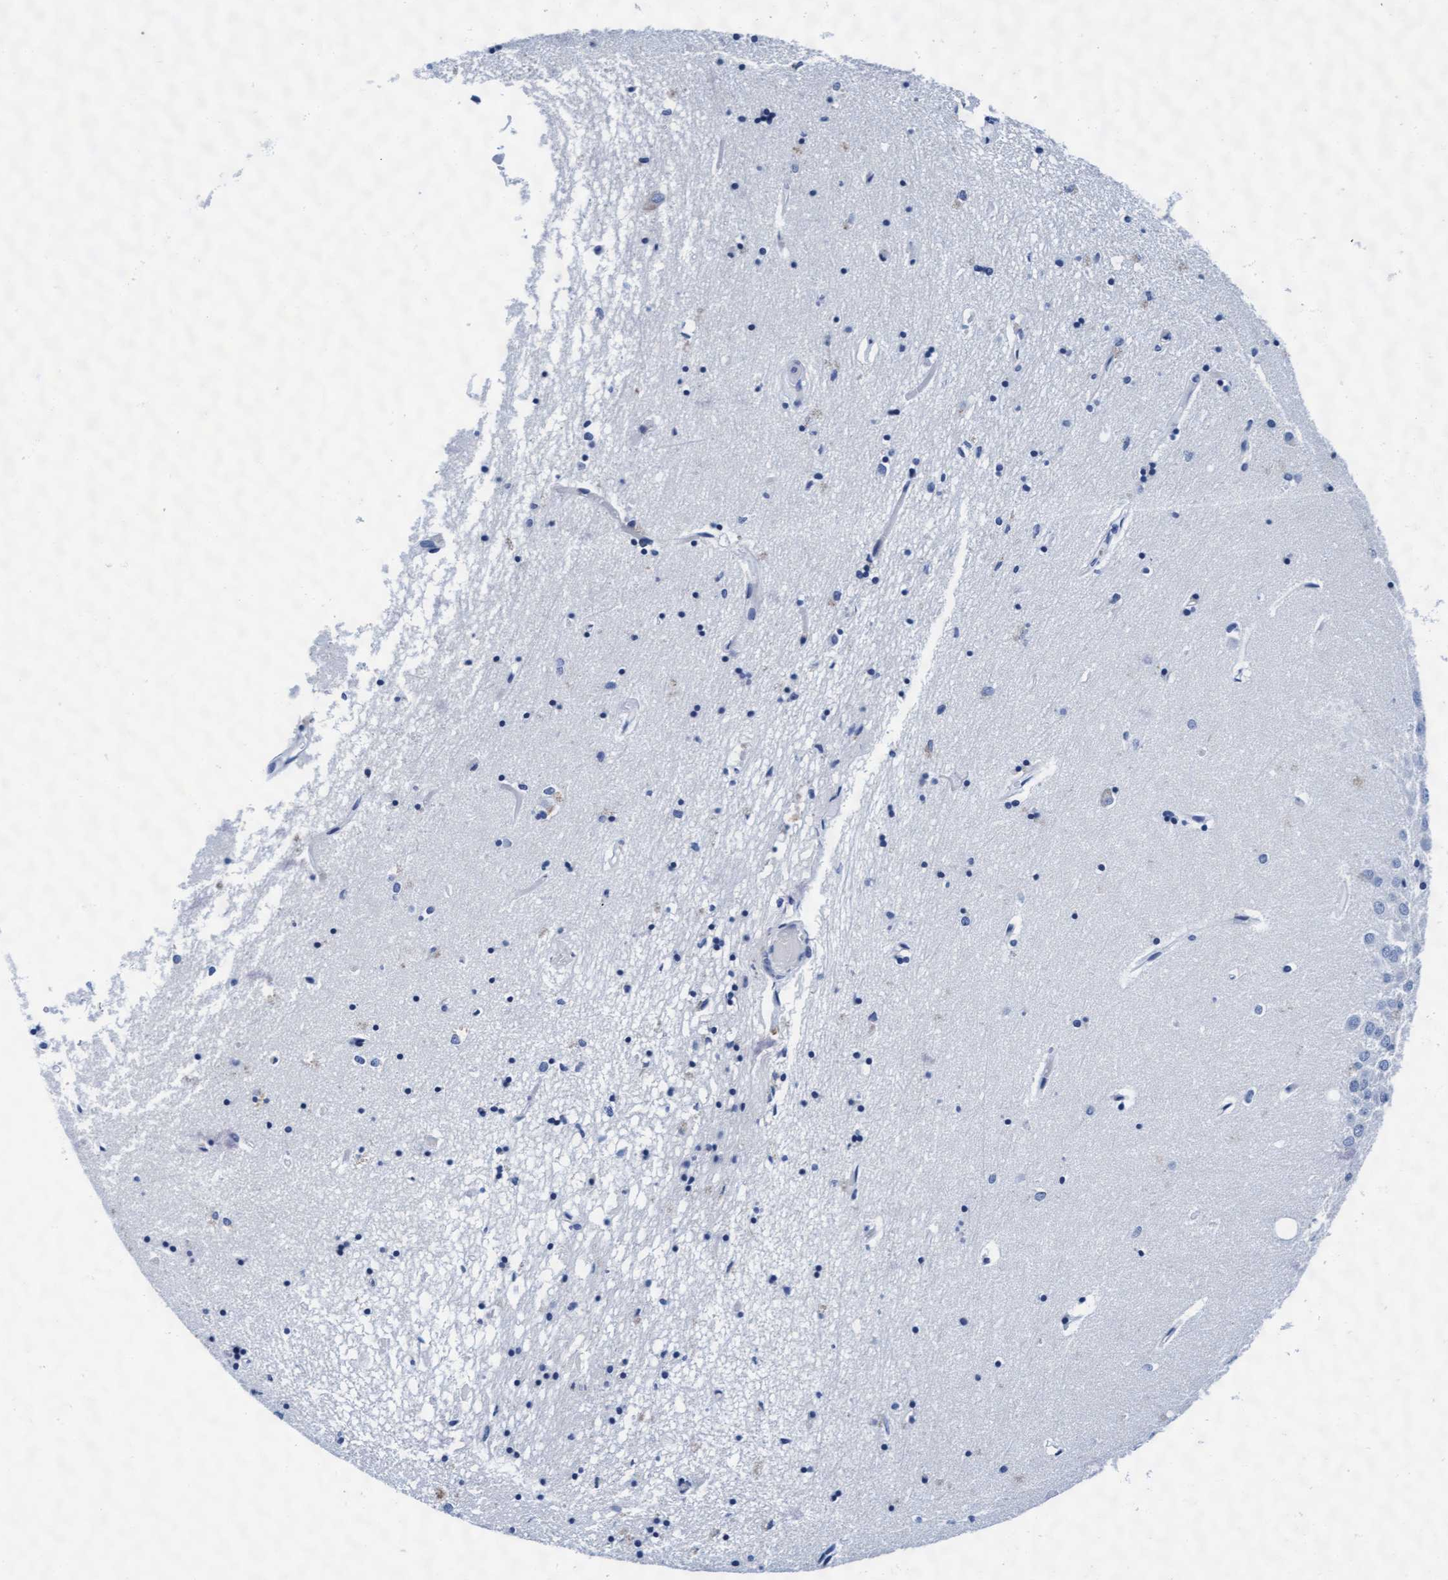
{"staining": {"intensity": "negative", "quantity": "none", "location": "none"}, "tissue": "hippocampus", "cell_type": "Glial cells", "image_type": "normal", "snomed": [{"axis": "morphology", "description": "Normal tissue, NOS"}, {"axis": "topography", "description": "Hippocampus"}], "caption": "Immunohistochemistry image of normal hippocampus: human hippocampus stained with DAB (3,3'-diaminobenzidine) displays no significant protein positivity in glial cells.", "gene": "ARSG", "patient": {"sex": "male", "age": 70}}